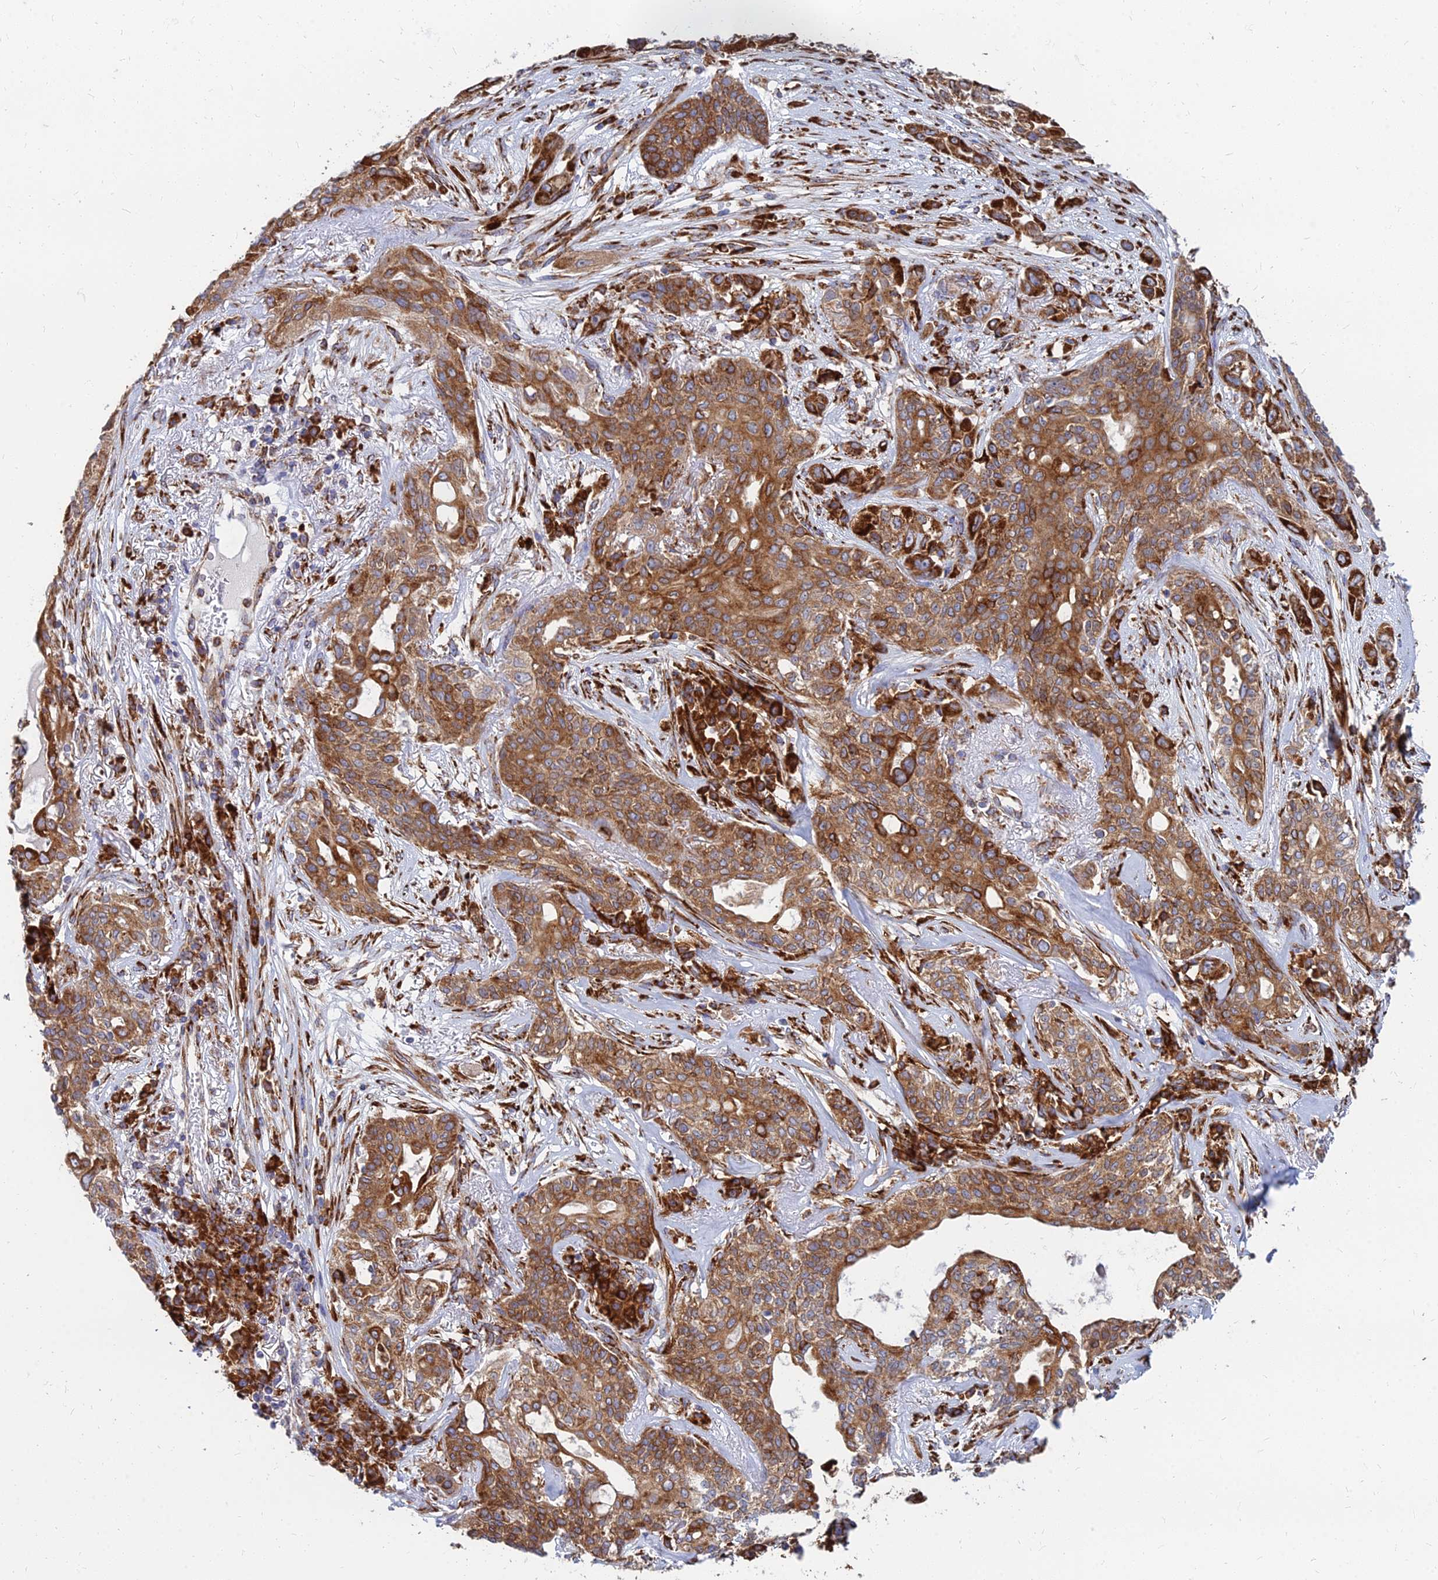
{"staining": {"intensity": "strong", "quantity": ">75%", "location": "cytoplasmic/membranous"}, "tissue": "lung cancer", "cell_type": "Tumor cells", "image_type": "cancer", "snomed": [{"axis": "morphology", "description": "Squamous cell carcinoma, NOS"}, {"axis": "topography", "description": "Lung"}], "caption": "Lung cancer stained with immunohistochemistry exhibits strong cytoplasmic/membranous staining in about >75% of tumor cells.", "gene": "CCT6B", "patient": {"sex": "female", "age": 70}}